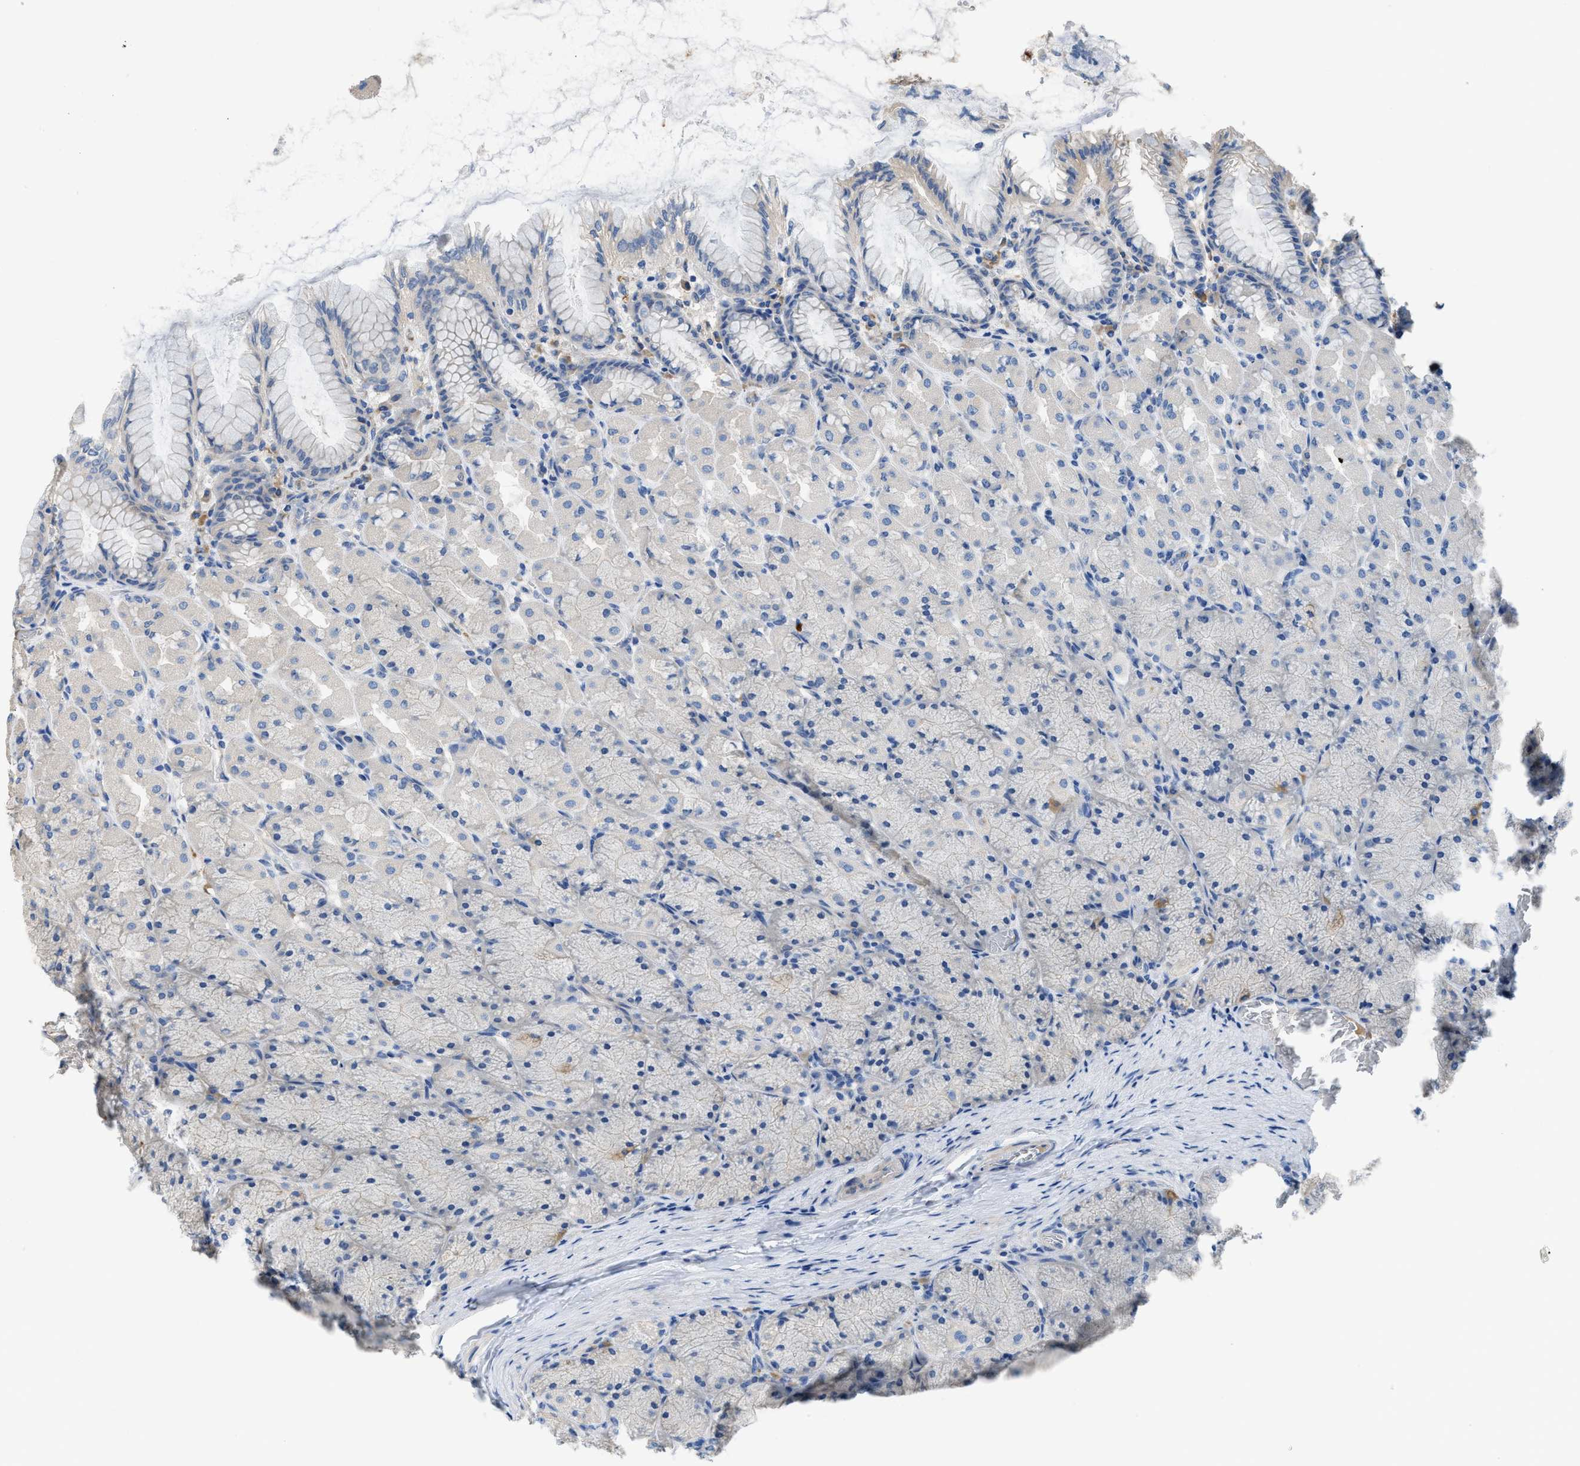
{"staining": {"intensity": "negative", "quantity": "none", "location": "none"}, "tissue": "stomach", "cell_type": "Glandular cells", "image_type": "normal", "snomed": [{"axis": "morphology", "description": "Normal tissue, NOS"}, {"axis": "topography", "description": "Stomach, upper"}], "caption": "Photomicrograph shows no significant protein expression in glandular cells of unremarkable stomach. (Stains: DAB IHC with hematoxylin counter stain, Microscopy: brightfield microscopy at high magnification).", "gene": "C1S", "patient": {"sex": "female", "age": 56}}